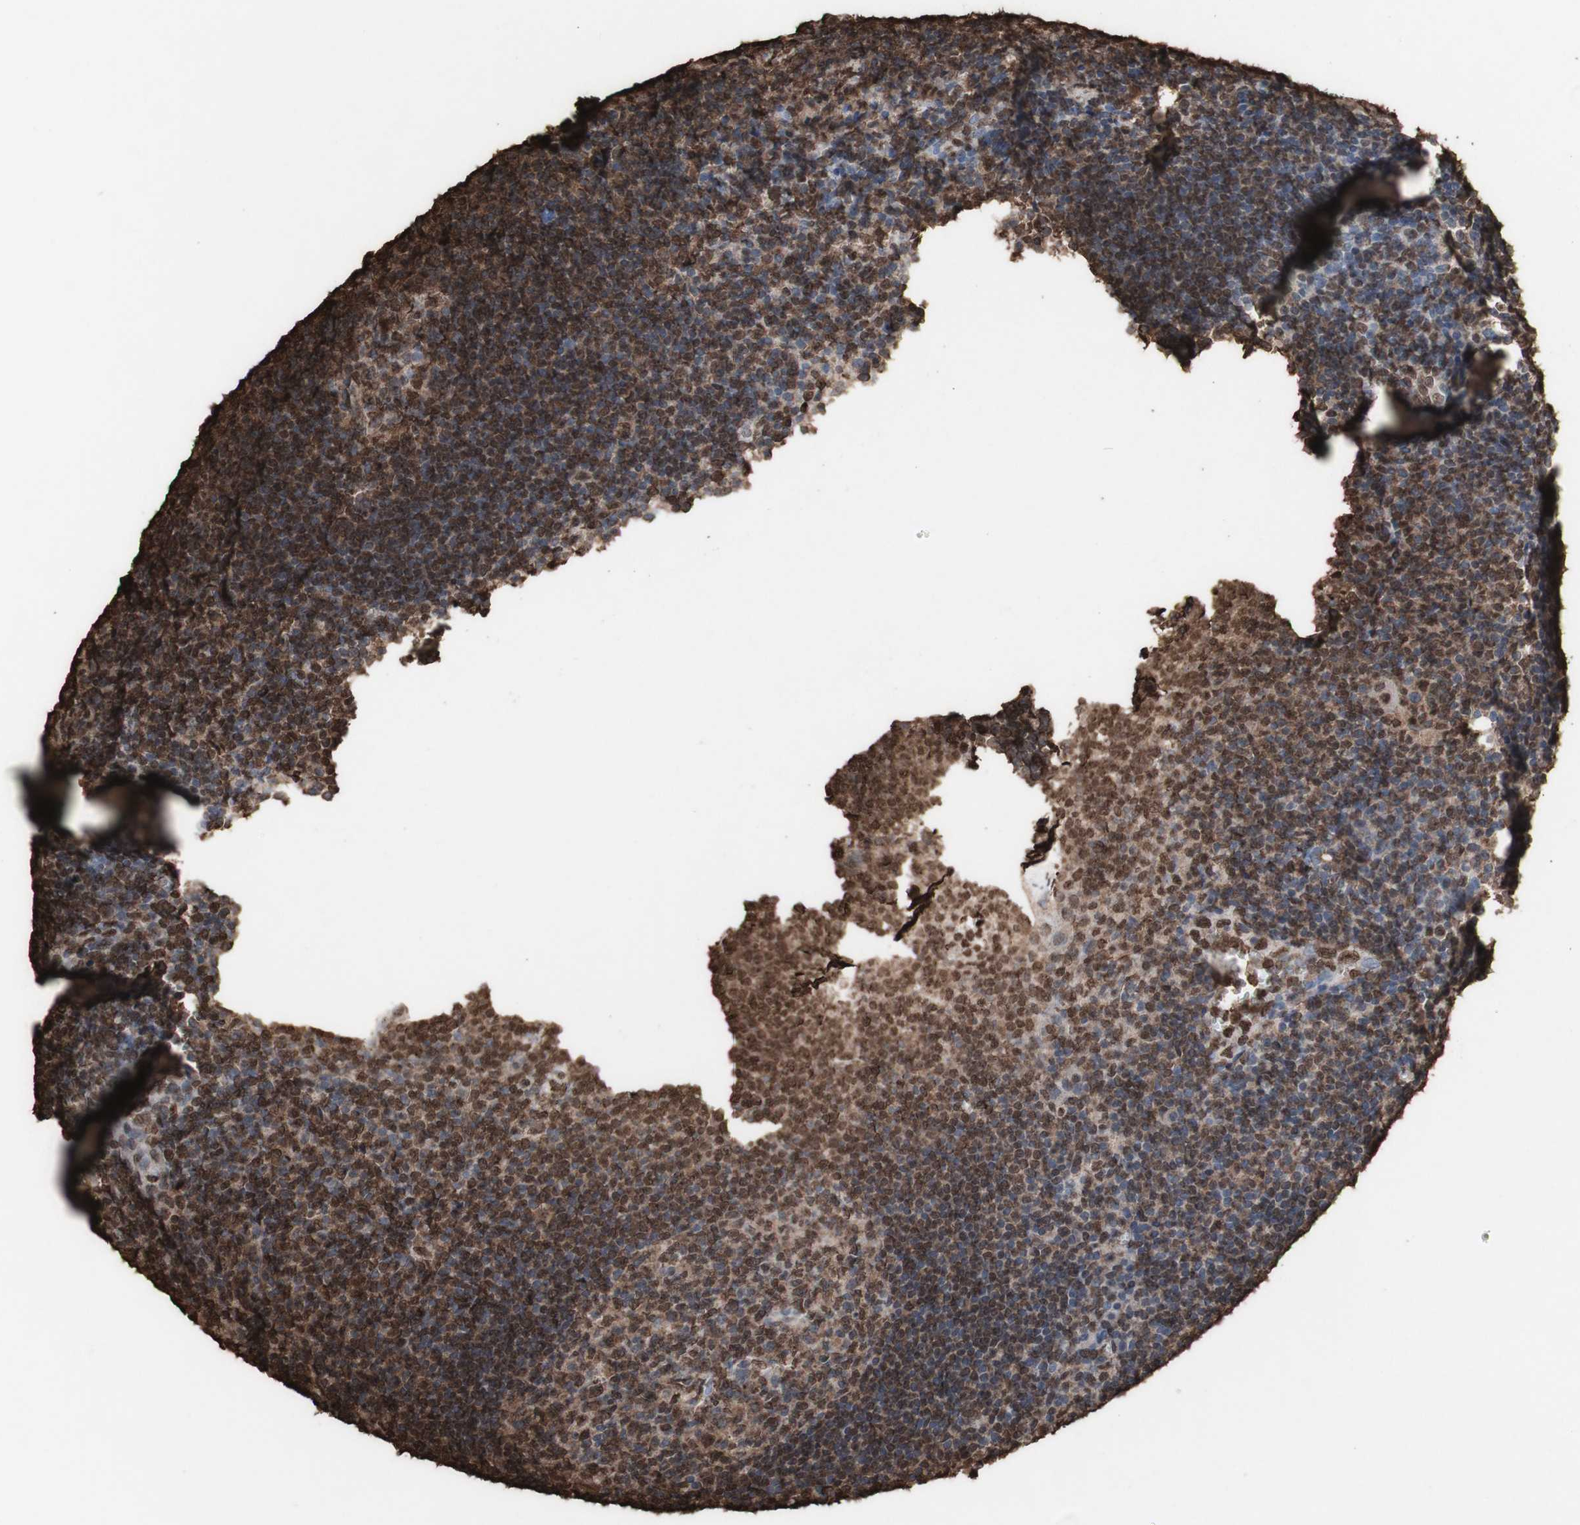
{"staining": {"intensity": "moderate", "quantity": "25%-75%", "location": "cytoplasmic/membranous,nuclear"}, "tissue": "tonsil", "cell_type": "Germinal center cells", "image_type": "normal", "snomed": [{"axis": "morphology", "description": "Normal tissue, NOS"}, {"axis": "topography", "description": "Tonsil"}], "caption": "A brown stain shows moderate cytoplasmic/membranous,nuclear expression of a protein in germinal center cells of benign human tonsil. The protein is shown in brown color, while the nuclei are stained blue.", "gene": "PIDD1", "patient": {"sex": "male", "age": 37}}